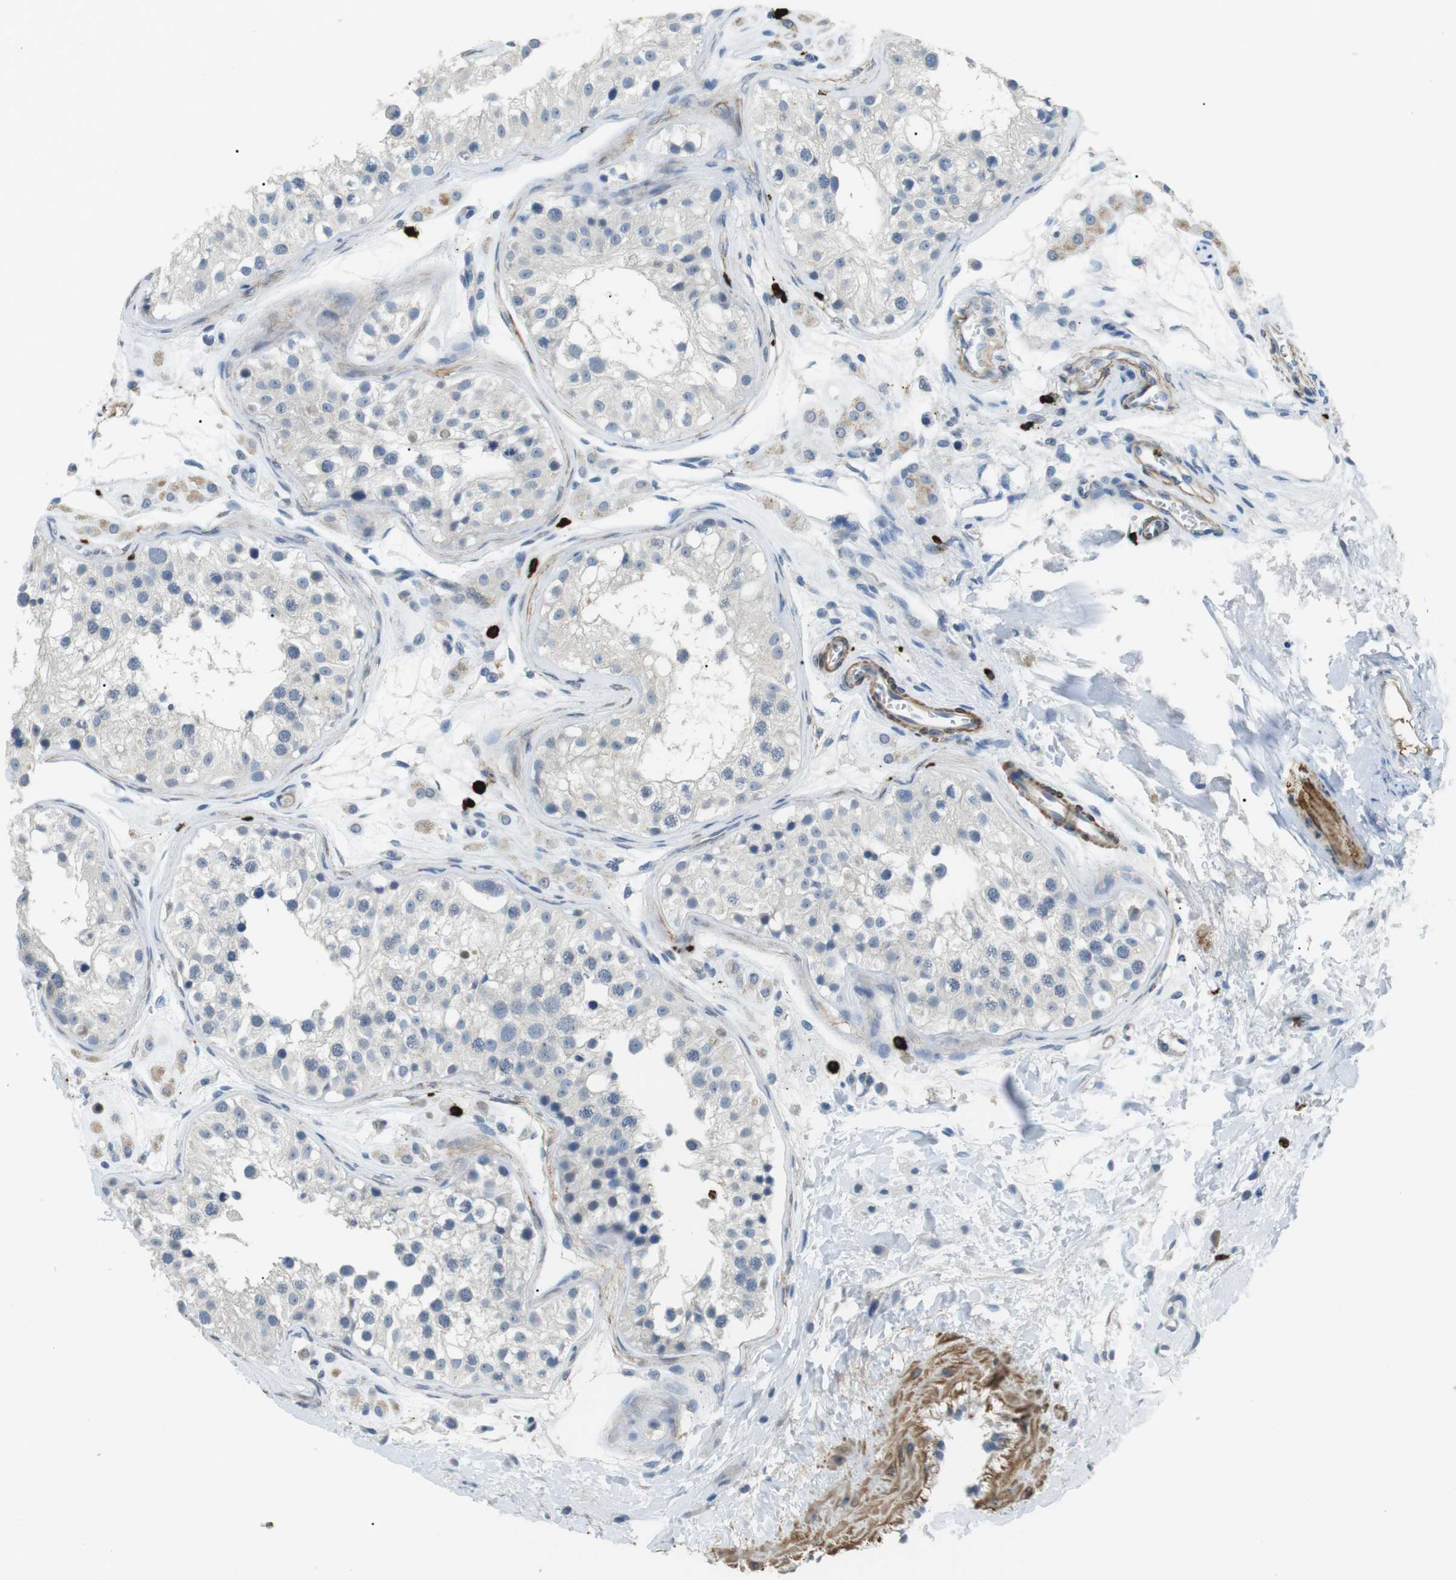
{"staining": {"intensity": "weak", "quantity": "<25%", "location": "cytoplasmic/membranous"}, "tissue": "testis", "cell_type": "Cells in seminiferous ducts", "image_type": "normal", "snomed": [{"axis": "morphology", "description": "Normal tissue, NOS"}, {"axis": "morphology", "description": "Adenocarcinoma, metastatic, NOS"}, {"axis": "topography", "description": "Testis"}], "caption": "The micrograph displays no staining of cells in seminiferous ducts in normal testis.", "gene": "GZMM", "patient": {"sex": "male", "age": 26}}